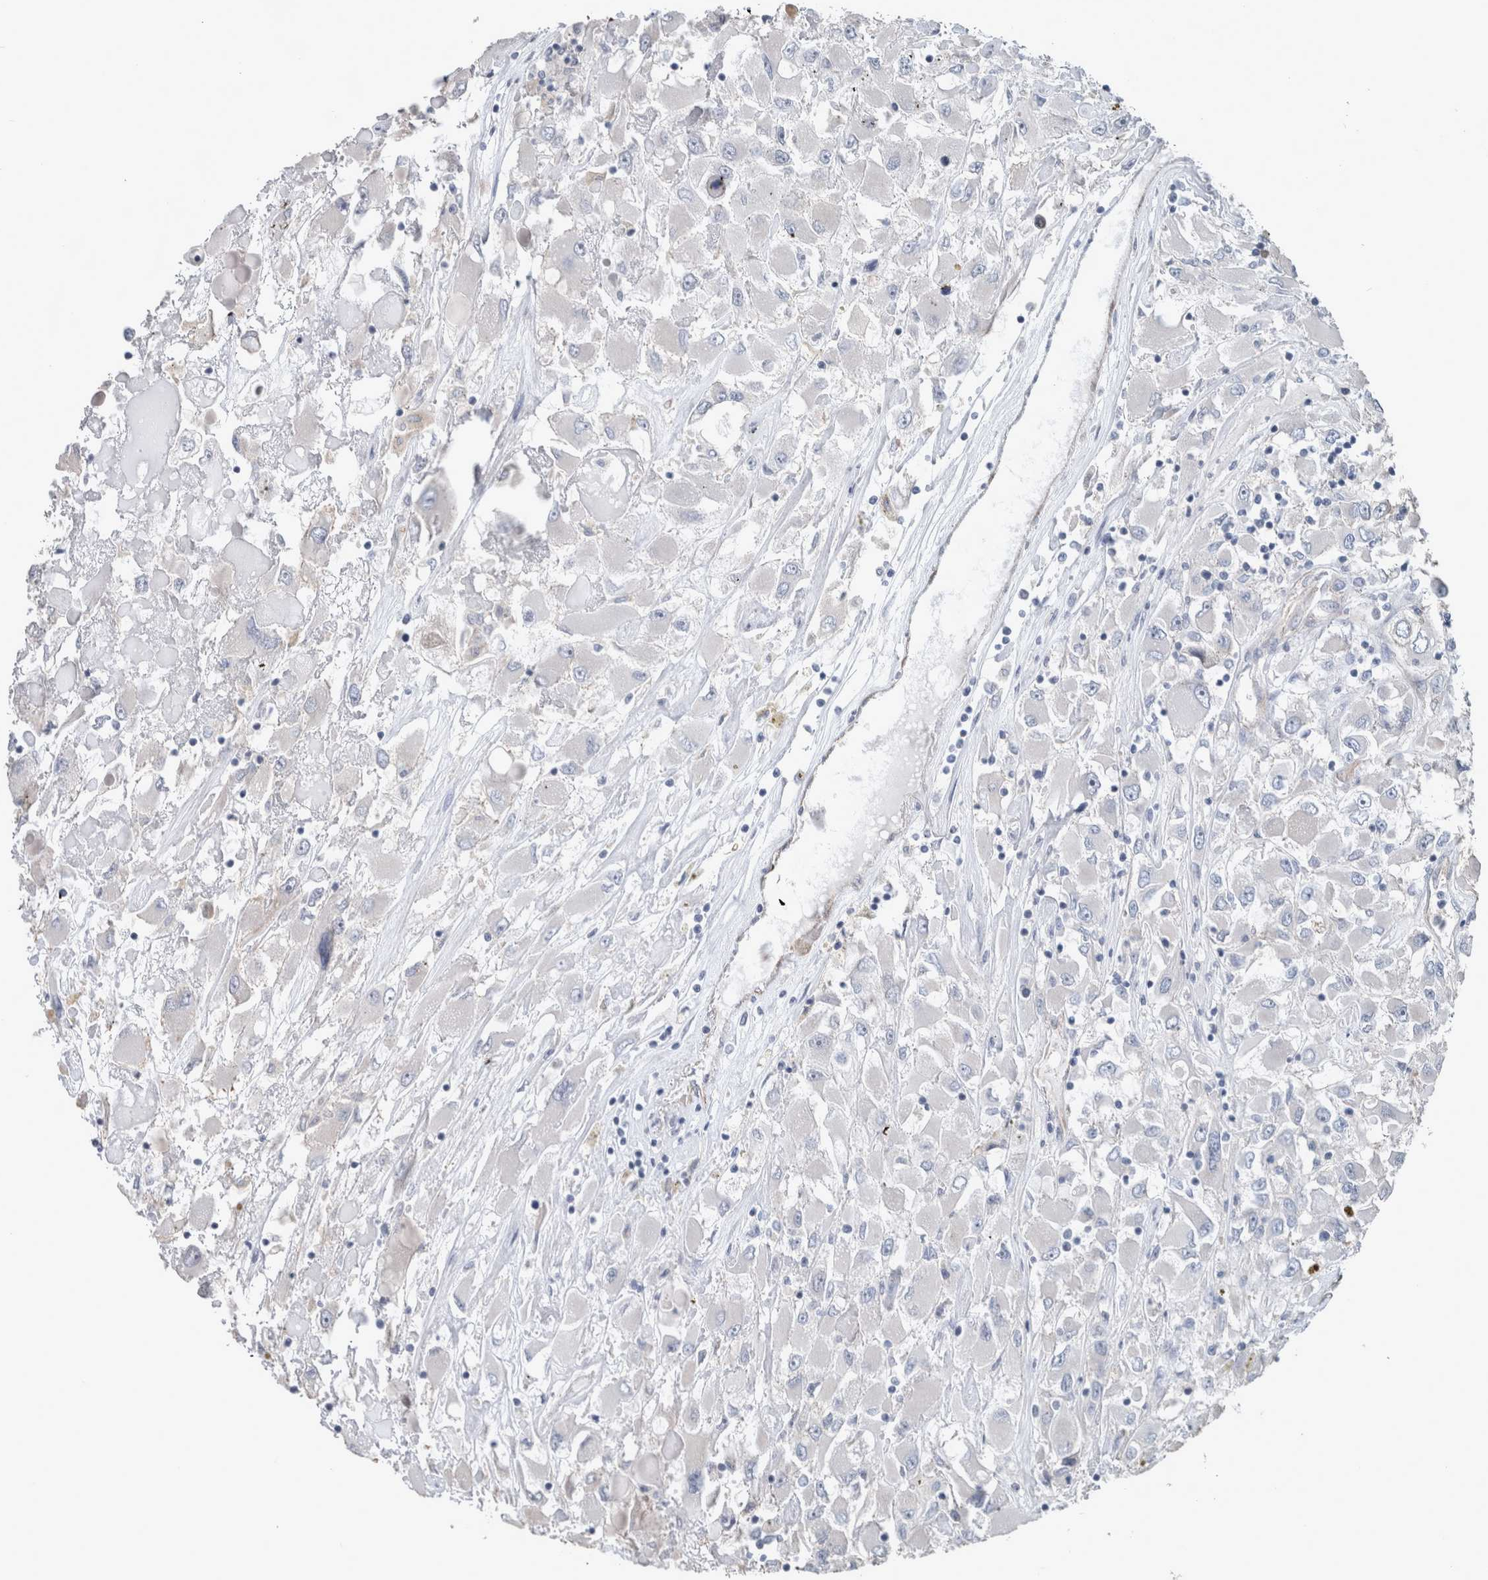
{"staining": {"intensity": "negative", "quantity": "none", "location": "none"}, "tissue": "renal cancer", "cell_type": "Tumor cells", "image_type": "cancer", "snomed": [{"axis": "morphology", "description": "Adenocarcinoma, NOS"}, {"axis": "topography", "description": "Kidney"}], "caption": "An immunohistochemistry micrograph of adenocarcinoma (renal) is shown. There is no staining in tumor cells of adenocarcinoma (renal). (DAB immunohistochemistry, high magnification).", "gene": "BCAM", "patient": {"sex": "female", "age": 52}}